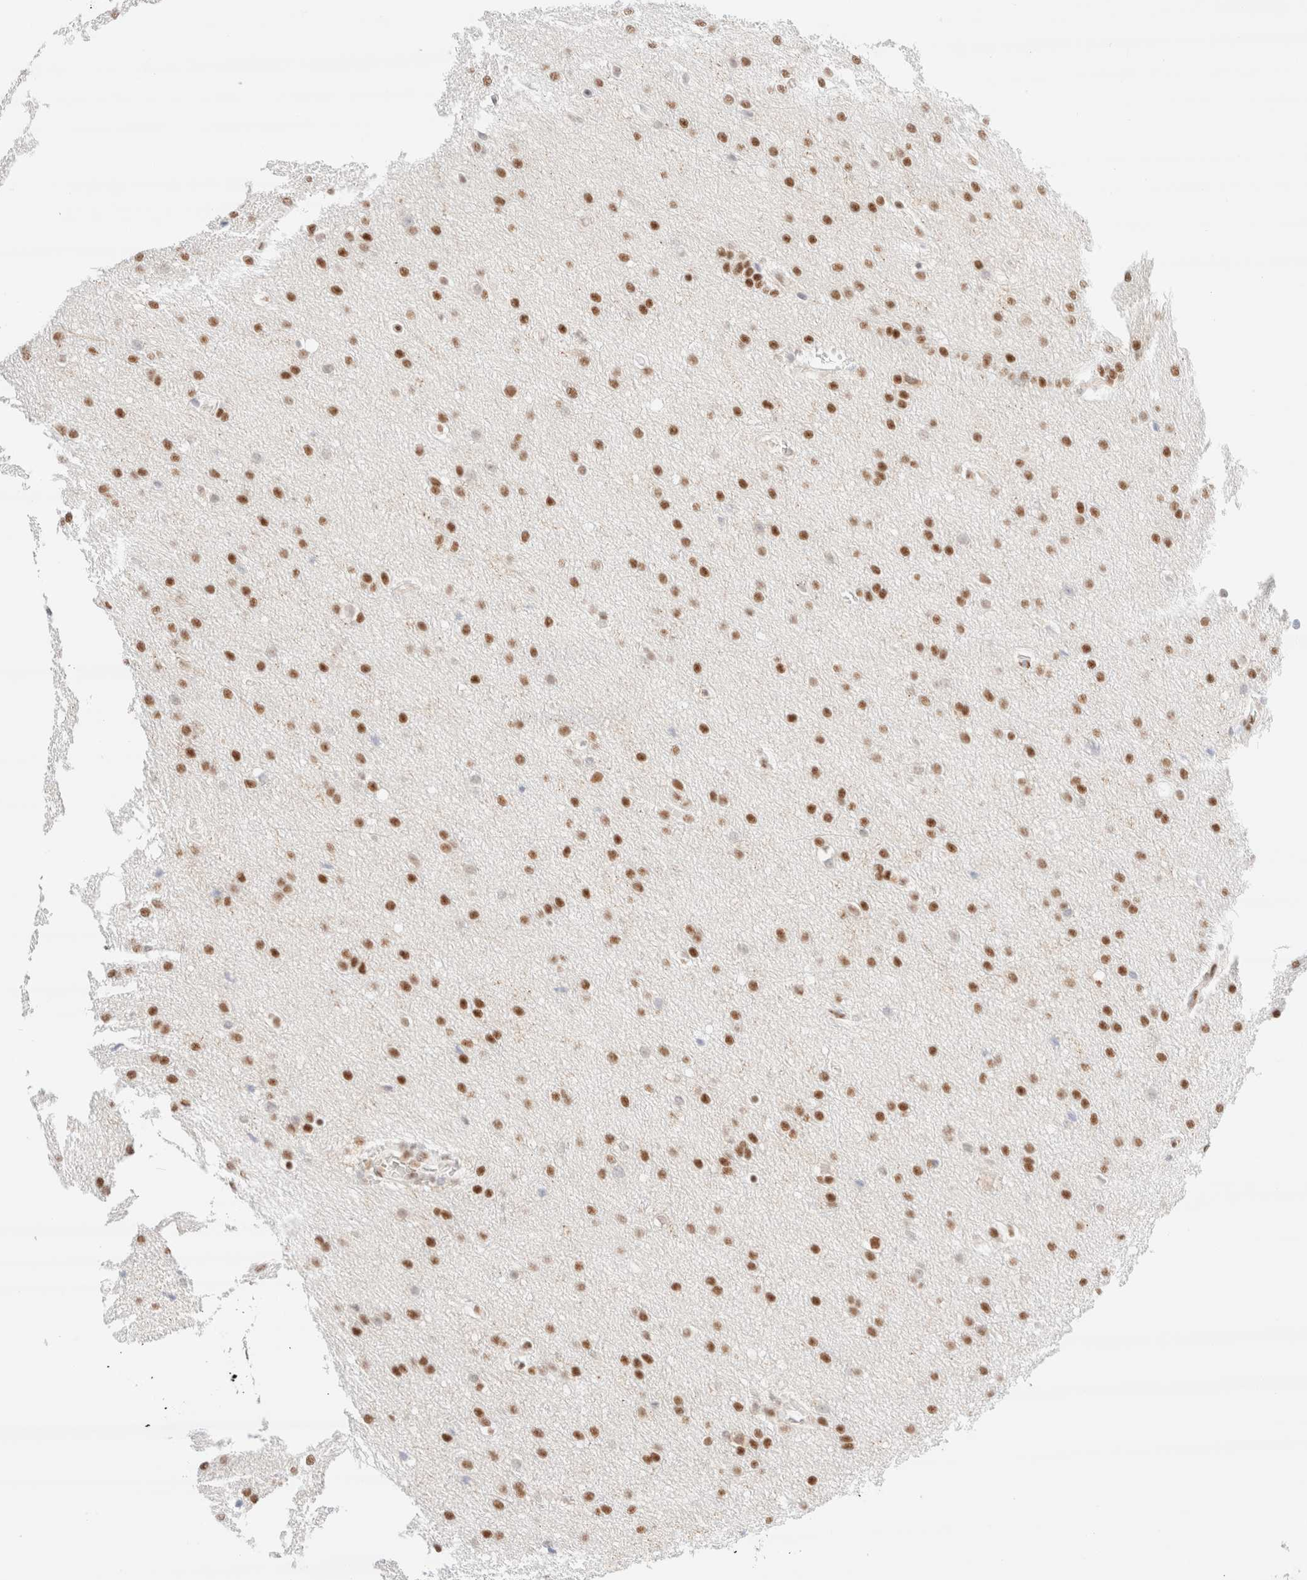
{"staining": {"intensity": "strong", "quantity": ">75%", "location": "nuclear"}, "tissue": "glioma", "cell_type": "Tumor cells", "image_type": "cancer", "snomed": [{"axis": "morphology", "description": "Glioma, malignant, Low grade"}, {"axis": "topography", "description": "Brain"}], "caption": "This is an image of immunohistochemistry staining of glioma, which shows strong positivity in the nuclear of tumor cells.", "gene": "CIC", "patient": {"sex": "female", "age": 37}}